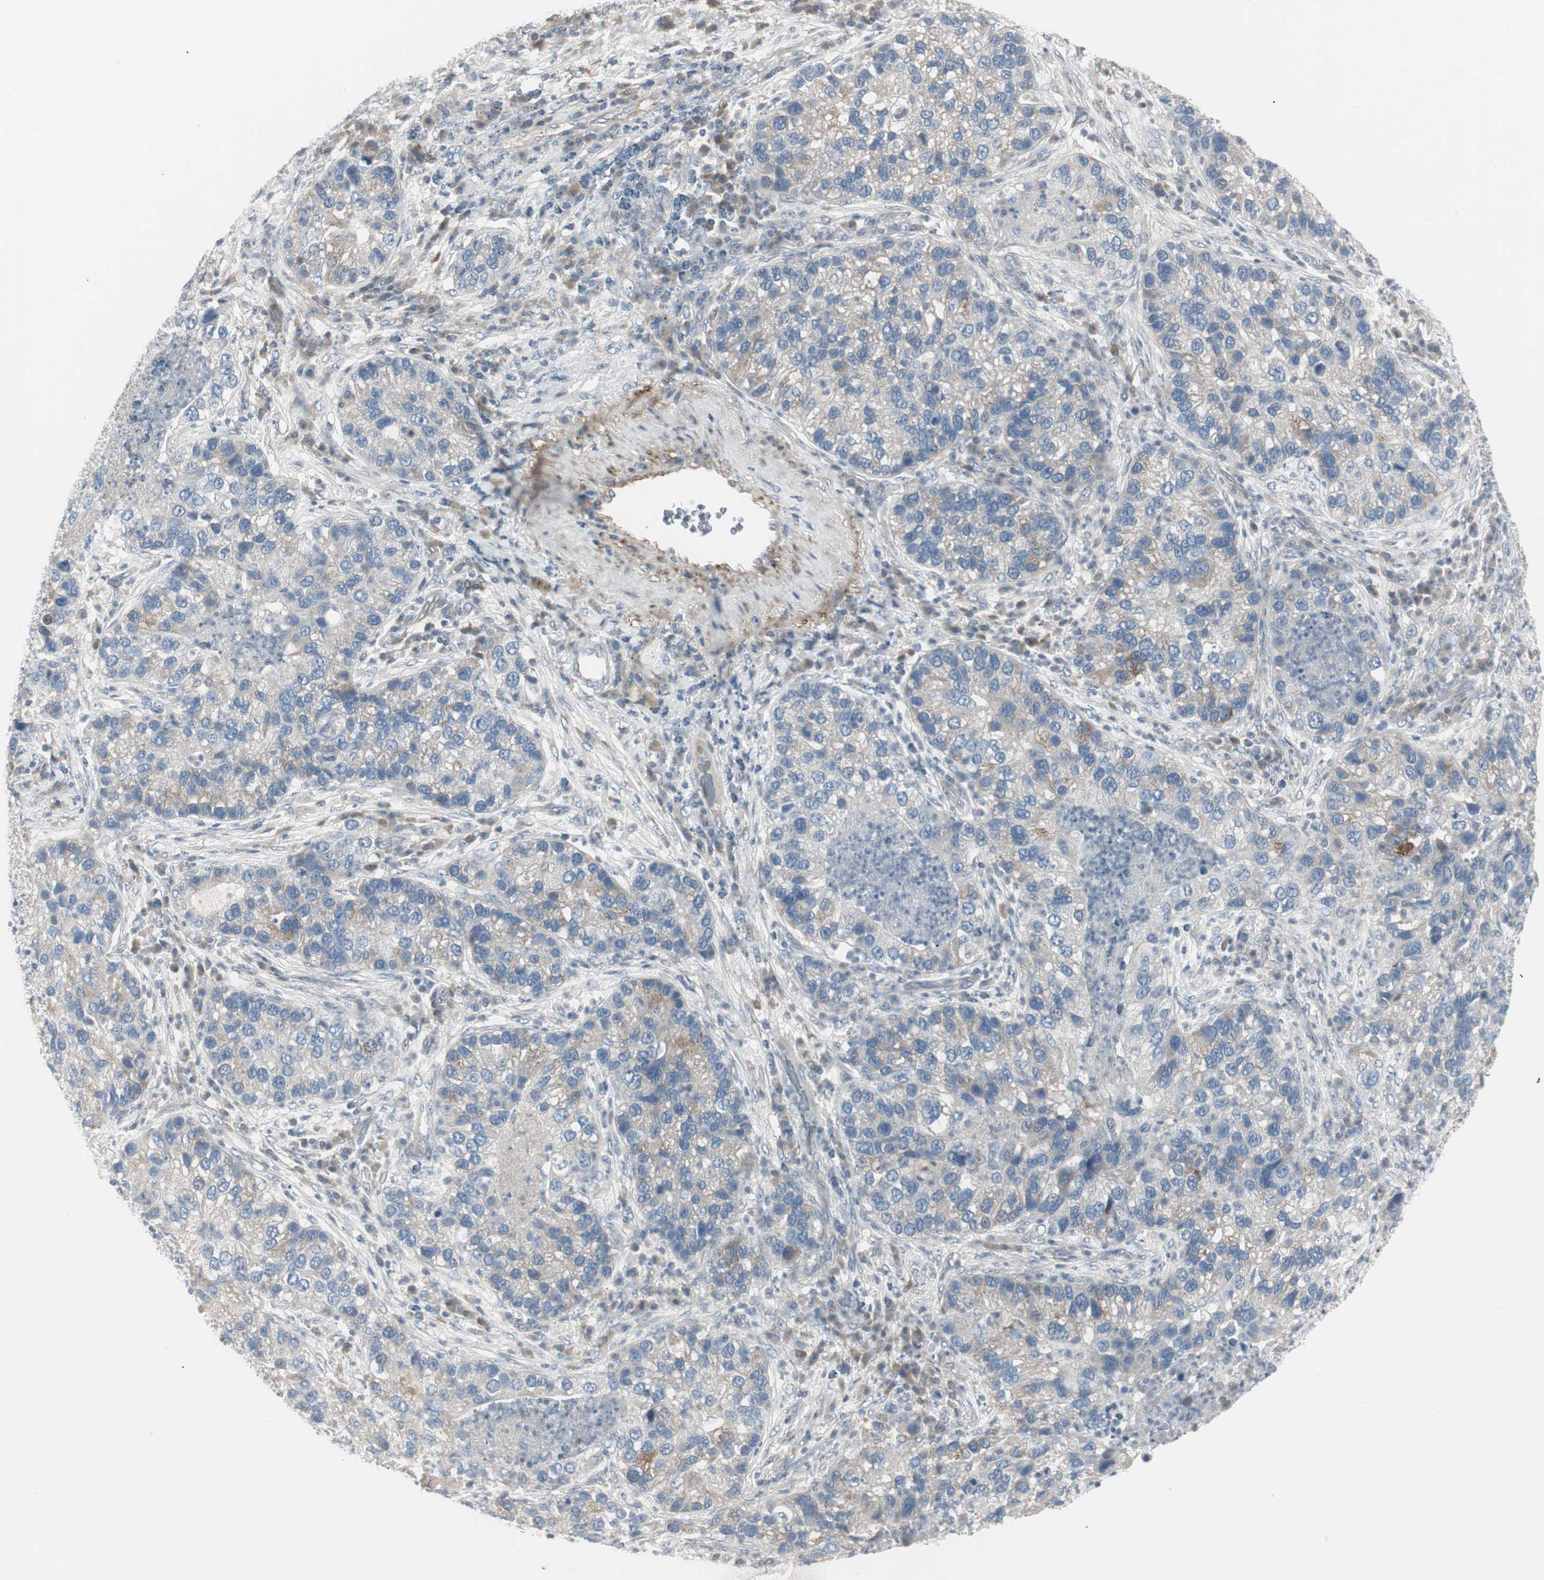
{"staining": {"intensity": "weak", "quantity": "<25%", "location": "cytoplasmic/membranous"}, "tissue": "lung cancer", "cell_type": "Tumor cells", "image_type": "cancer", "snomed": [{"axis": "morphology", "description": "Normal tissue, NOS"}, {"axis": "morphology", "description": "Adenocarcinoma, NOS"}, {"axis": "topography", "description": "Bronchus"}, {"axis": "topography", "description": "Lung"}], "caption": "The immunohistochemistry (IHC) histopathology image has no significant expression in tumor cells of lung cancer (adenocarcinoma) tissue.", "gene": "DMPK", "patient": {"sex": "male", "age": 54}}